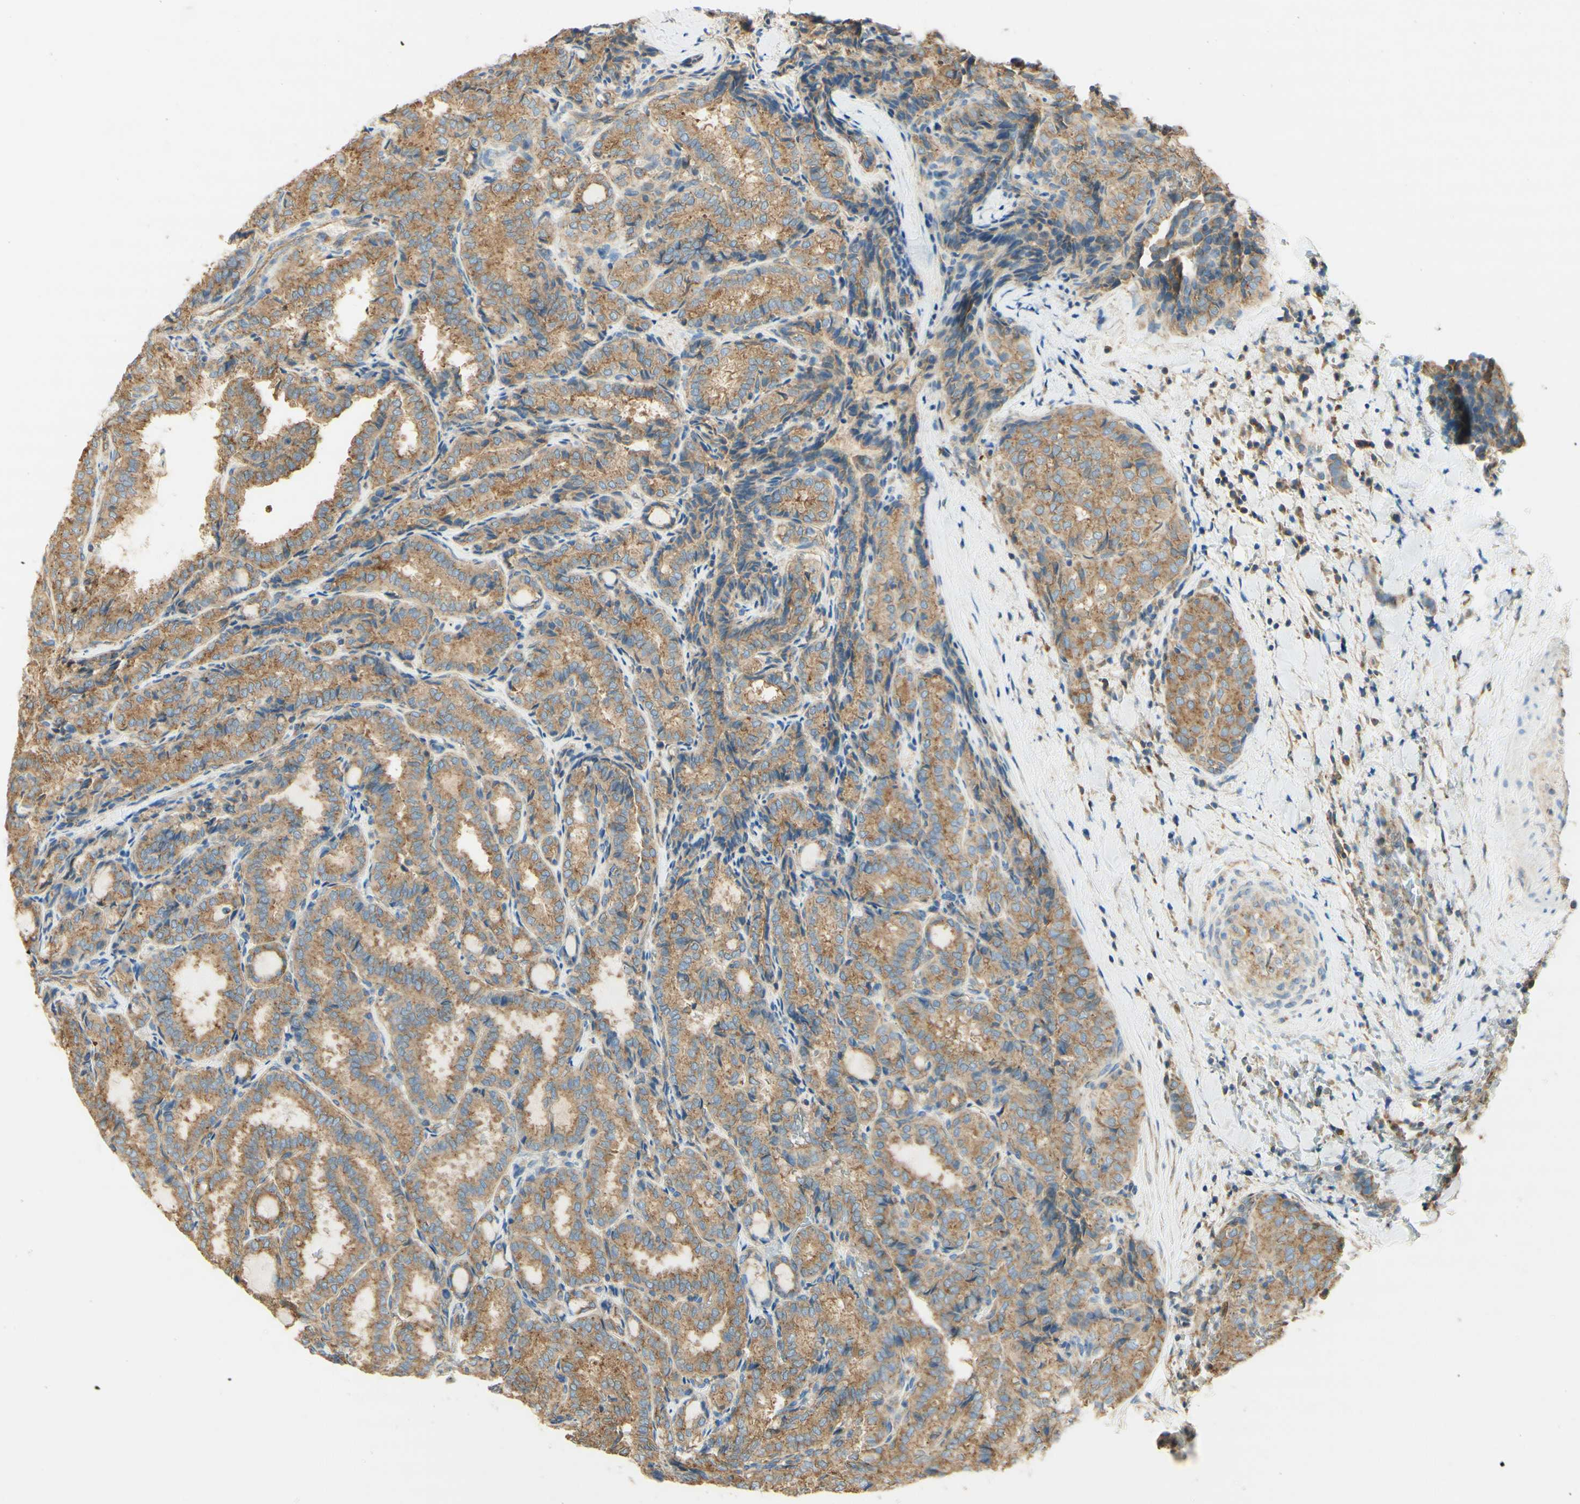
{"staining": {"intensity": "moderate", "quantity": "25%-75%", "location": "cytoplasmic/membranous"}, "tissue": "thyroid cancer", "cell_type": "Tumor cells", "image_type": "cancer", "snomed": [{"axis": "morphology", "description": "Normal tissue, NOS"}, {"axis": "morphology", "description": "Papillary adenocarcinoma, NOS"}, {"axis": "topography", "description": "Thyroid gland"}], "caption": "DAB immunohistochemical staining of human thyroid cancer (papillary adenocarcinoma) shows moderate cytoplasmic/membranous protein staining in approximately 25%-75% of tumor cells.", "gene": "CLTC", "patient": {"sex": "female", "age": 30}}